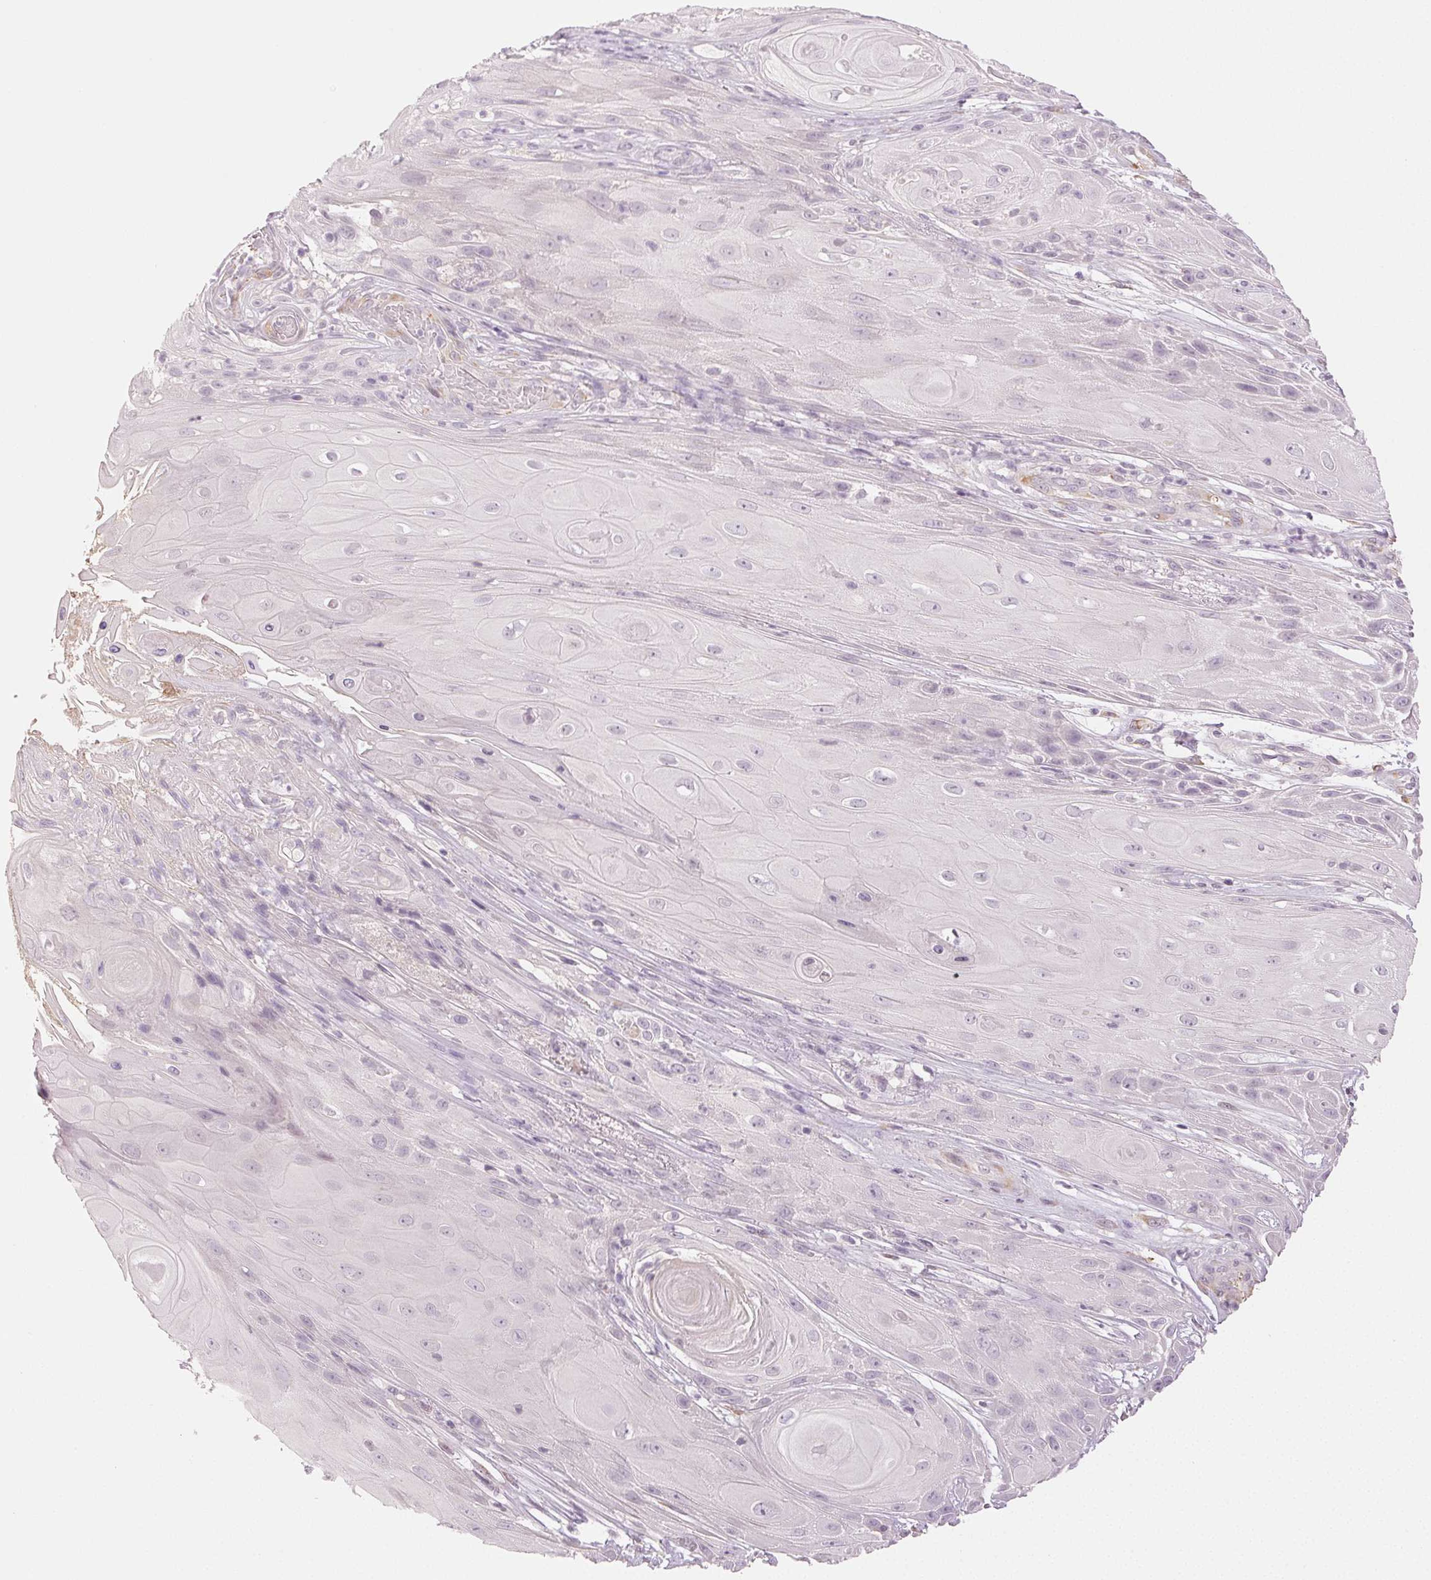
{"staining": {"intensity": "negative", "quantity": "none", "location": "none"}, "tissue": "skin cancer", "cell_type": "Tumor cells", "image_type": "cancer", "snomed": [{"axis": "morphology", "description": "Squamous cell carcinoma, NOS"}, {"axis": "topography", "description": "Skin"}], "caption": "This is an IHC photomicrograph of human skin squamous cell carcinoma. There is no expression in tumor cells.", "gene": "MAP1LC3A", "patient": {"sex": "male", "age": 62}}